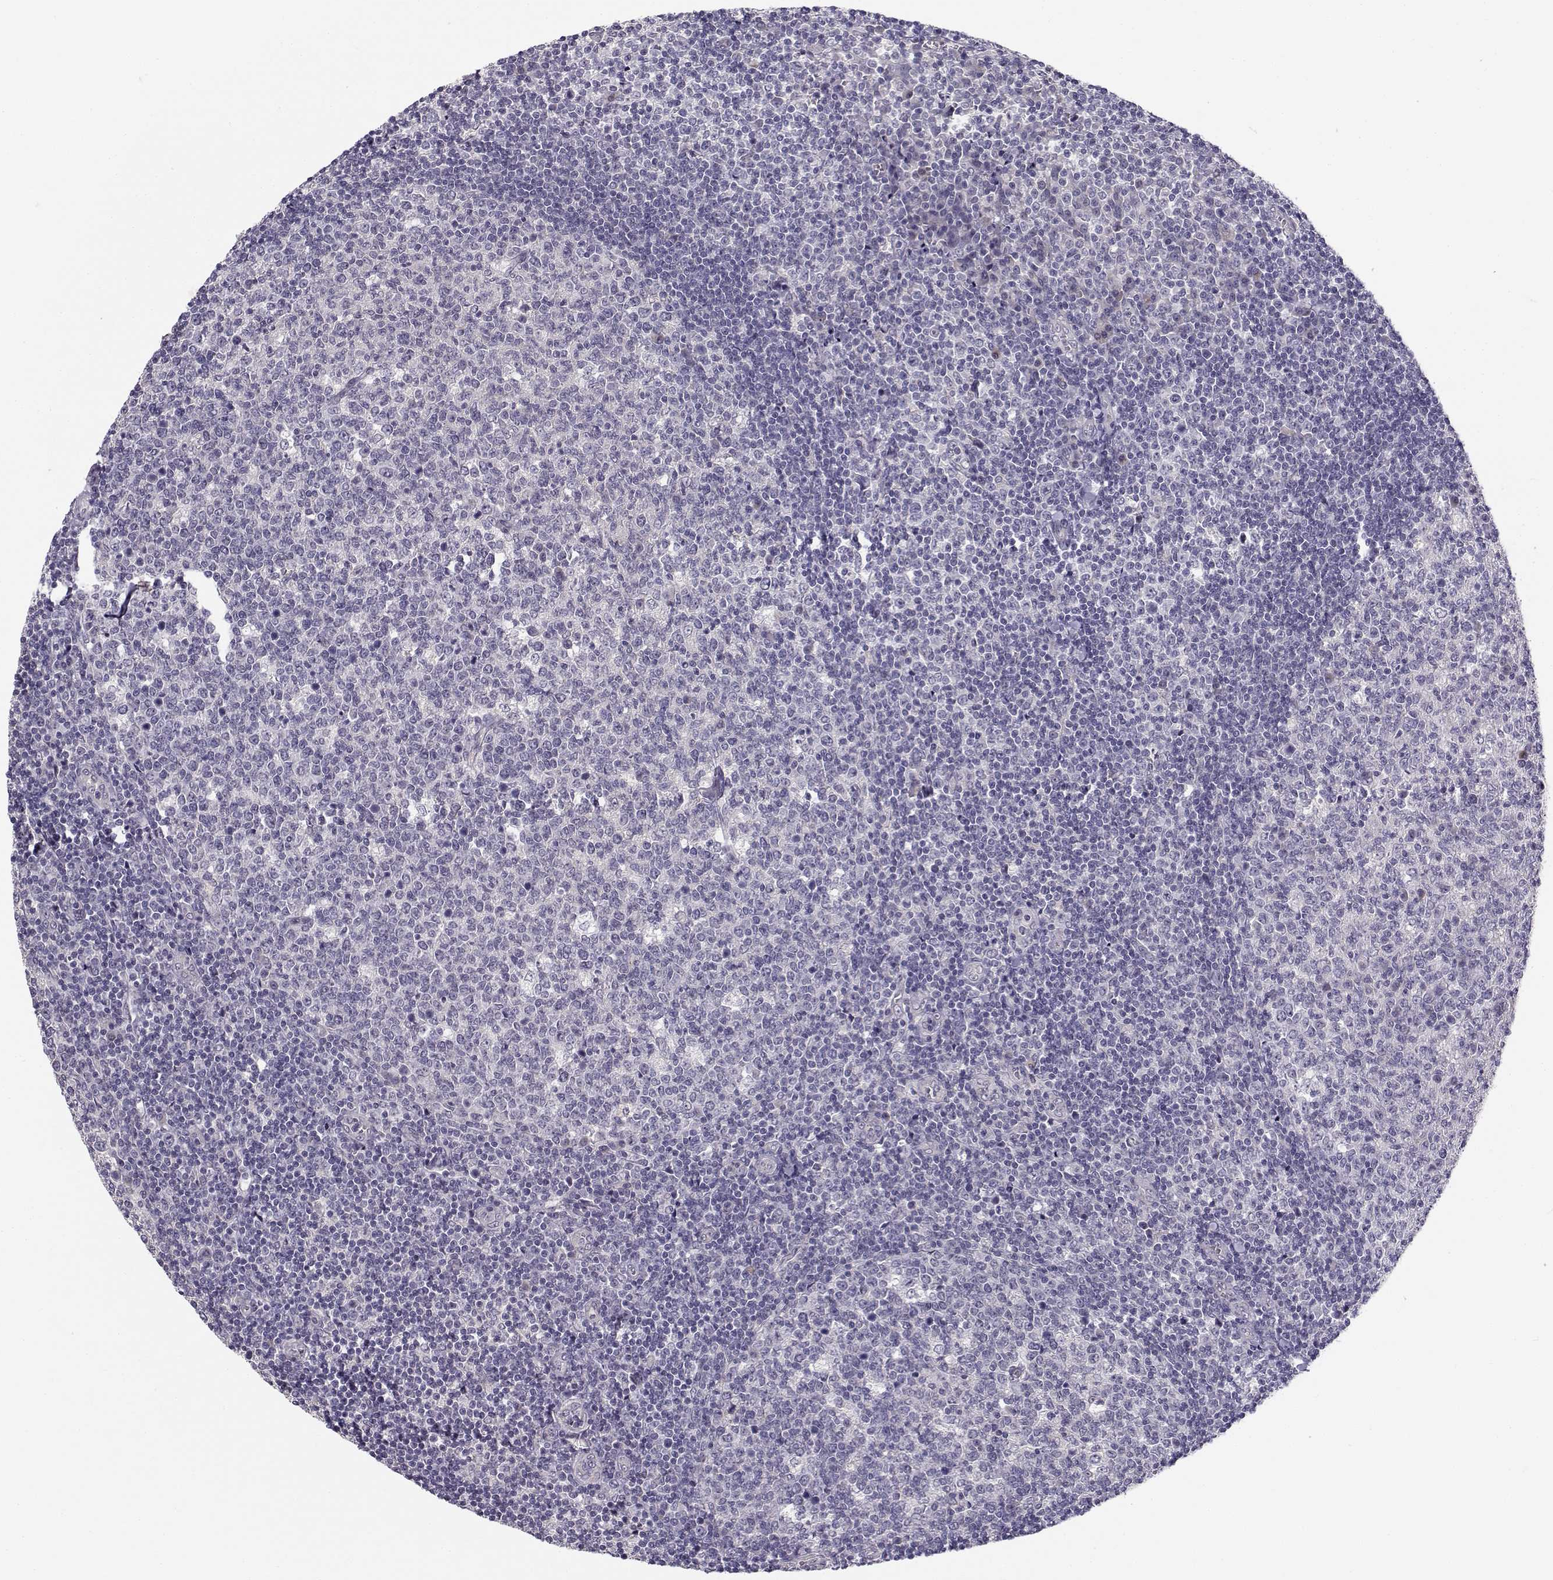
{"staining": {"intensity": "negative", "quantity": "none", "location": "none"}, "tissue": "tonsil", "cell_type": "Germinal center cells", "image_type": "normal", "snomed": [{"axis": "morphology", "description": "Normal tissue, NOS"}, {"axis": "topography", "description": "Tonsil"}], "caption": "The immunohistochemistry (IHC) histopathology image has no significant staining in germinal center cells of tonsil.", "gene": "TMEM145", "patient": {"sex": "female", "age": 13}}